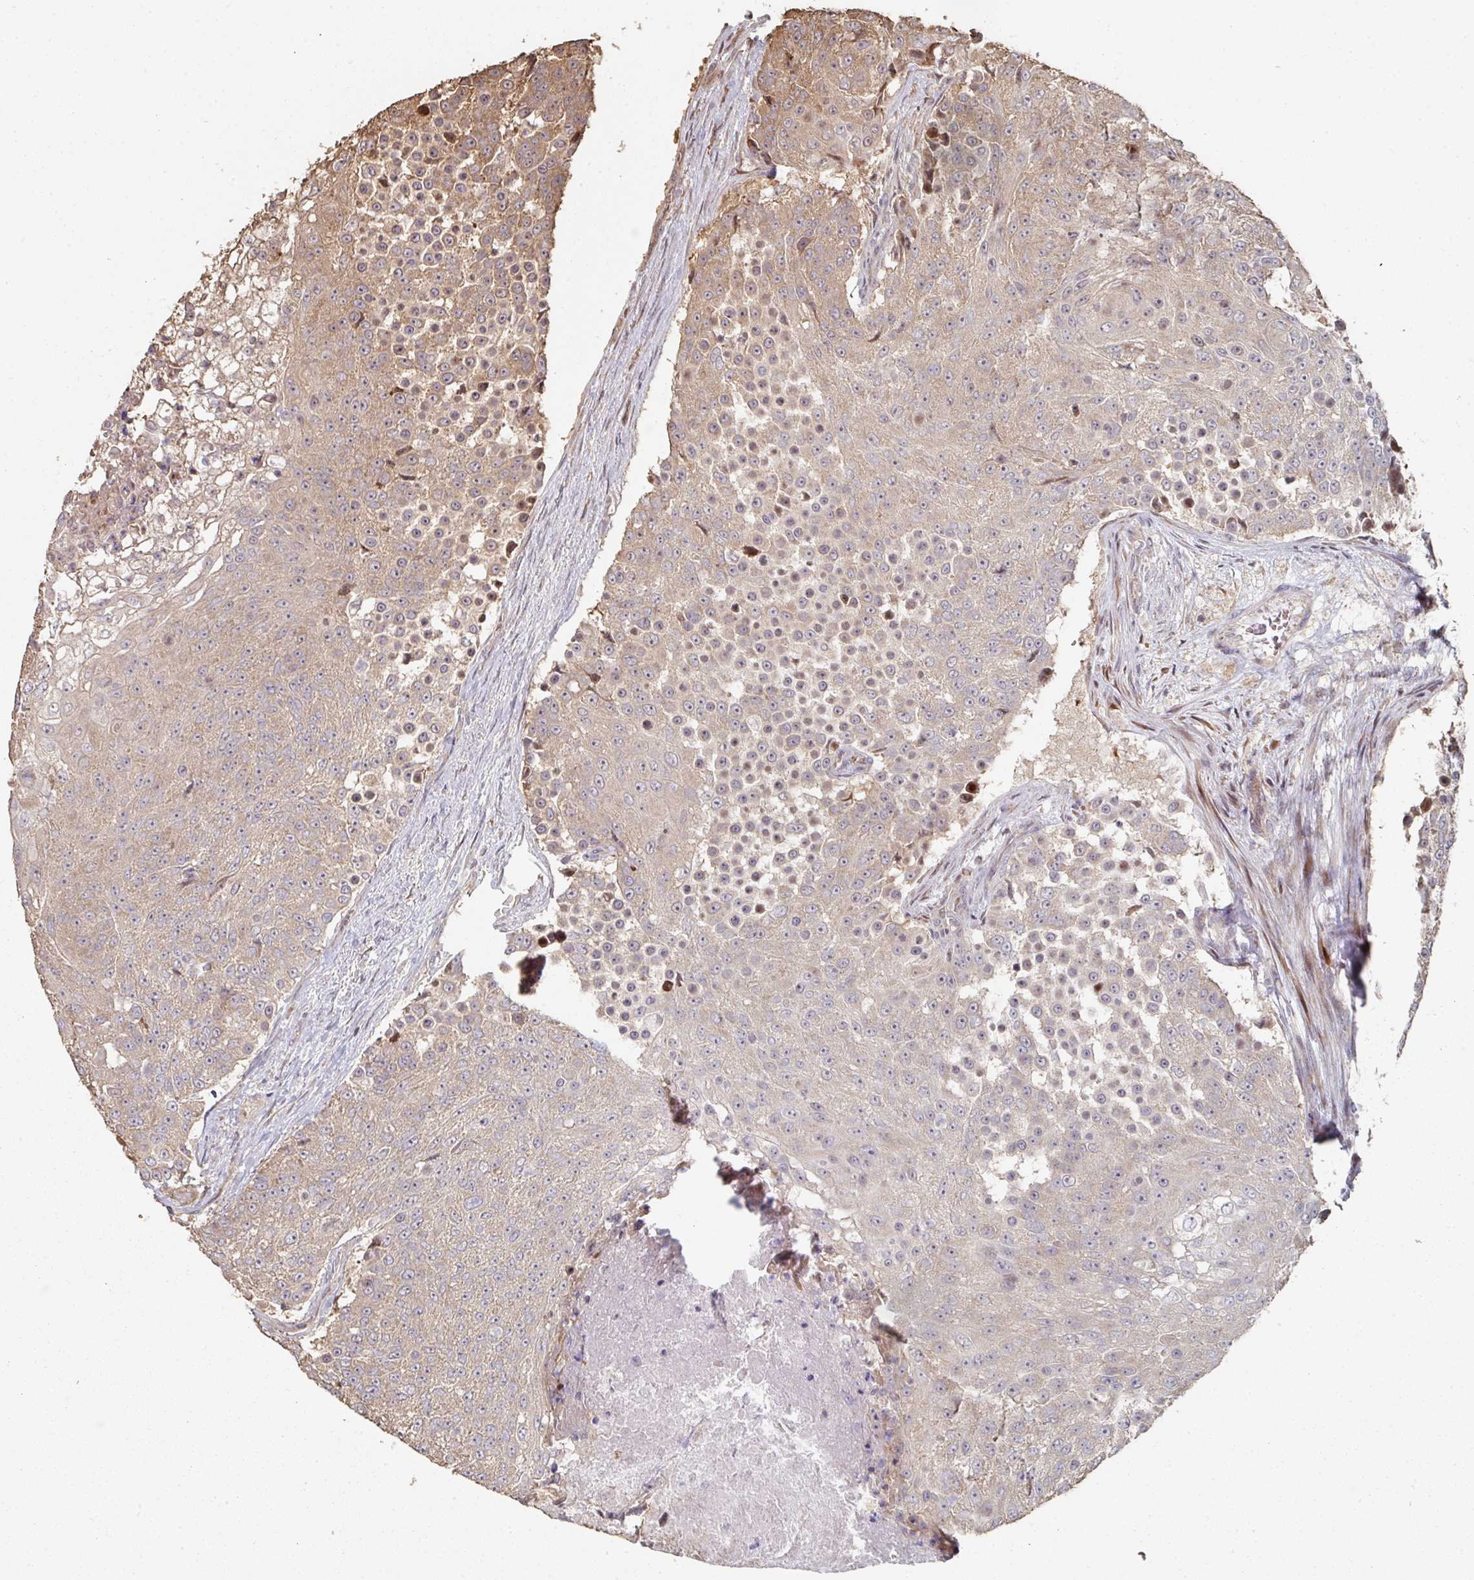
{"staining": {"intensity": "weak", "quantity": "25%-75%", "location": "cytoplasmic/membranous"}, "tissue": "urothelial cancer", "cell_type": "Tumor cells", "image_type": "cancer", "snomed": [{"axis": "morphology", "description": "Urothelial carcinoma, High grade"}, {"axis": "topography", "description": "Urinary bladder"}], "caption": "The photomicrograph displays a brown stain indicating the presence of a protein in the cytoplasmic/membranous of tumor cells in urothelial cancer.", "gene": "CA7", "patient": {"sex": "female", "age": 63}}